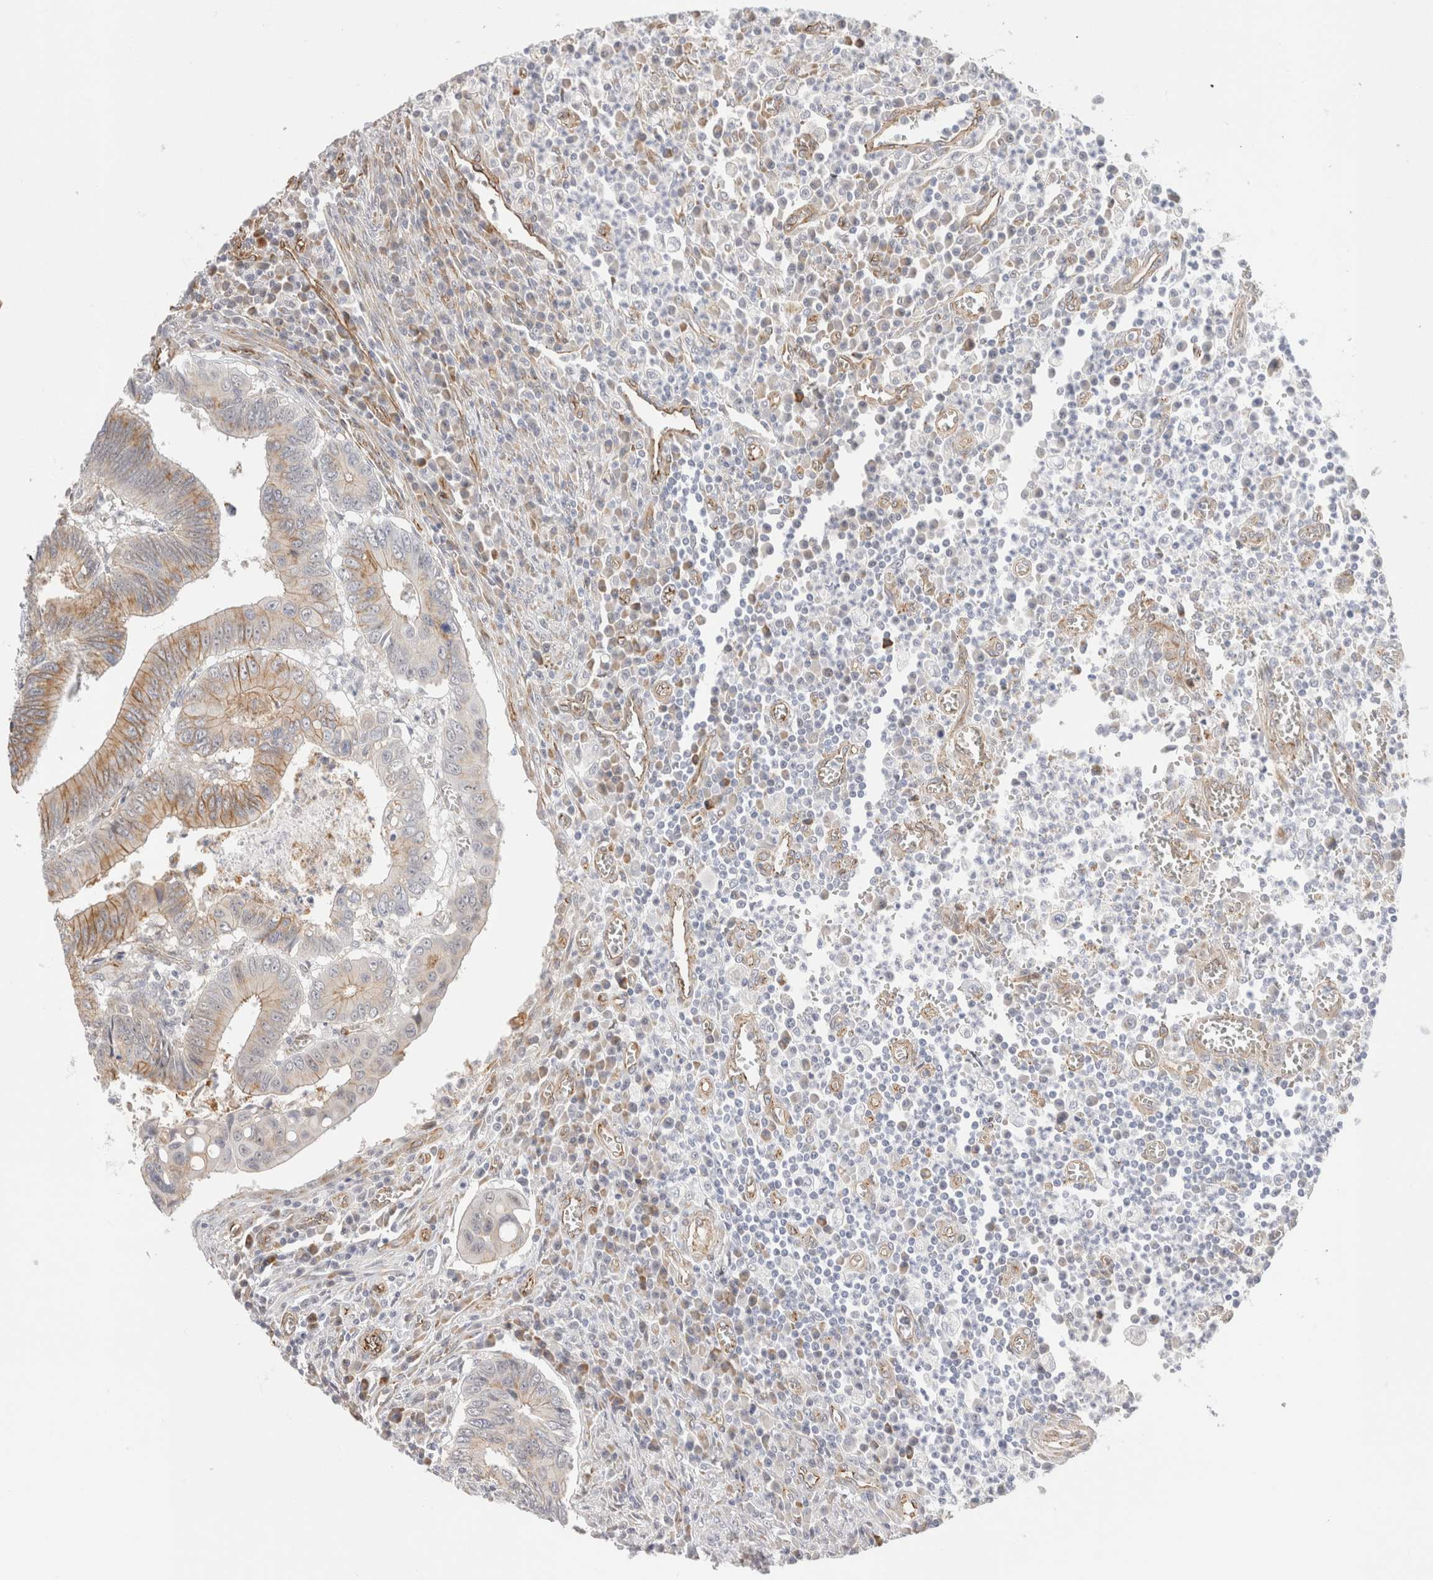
{"staining": {"intensity": "moderate", "quantity": "25%-75%", "location": "cytoplasmic/membranous"}, "tissue": "colorectal cancer", "cell_type": "Tumor cells", "image_type": "cancer", "snomed": [{"axis": "morphology", "description": "Inflammation, NOS"}, {"axis": "morphology", "description": "Adenocarcinoma, NOS"}, {"axis": "topography", "description": "Colon"}], "caption": "Brown immunohistochemical staining in colorectal cancer demonstrates moderate cytoplasmic/membranous staining in approximately 25%-75% of tumor cells.", "gene": "CAAP1", "patient": {"sex": "male", "age": 72}}